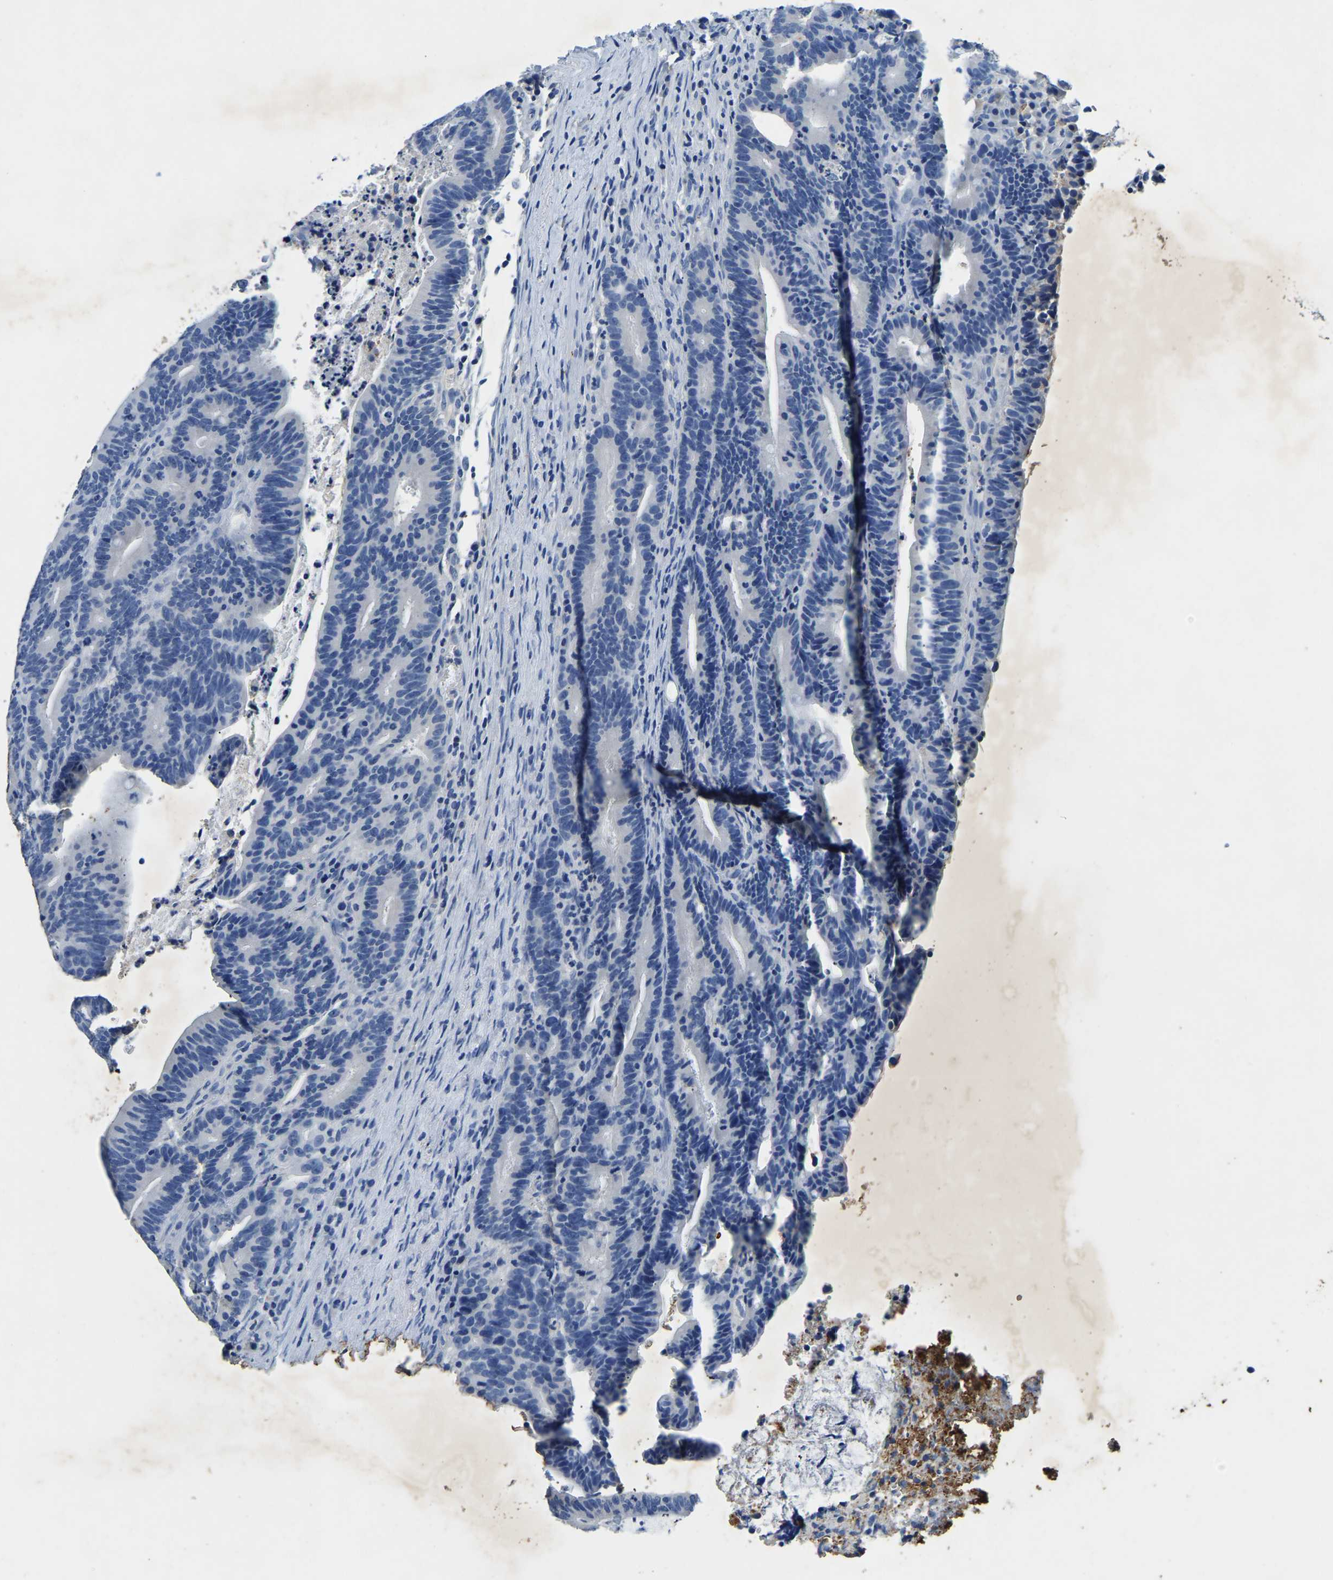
{"staining": {"intensity": "negative", "quantity": "none", "location": "none"}, "tissue": "colorectal cancer", "cell_type": "Tumor cells", "image_type": "cancer", "snomed": [{"axis": "morphology", "description": "Adenocarcinoma, NOS"}, {"axis": "topography", "description": "Colon"}], "caption": "Micrograph shows no protein expression in tumor cells of colorectal cancer (adenocarcinoma) tissue.", "gene": "UBN2", "patient": {"sex": "female", "age": 66}}